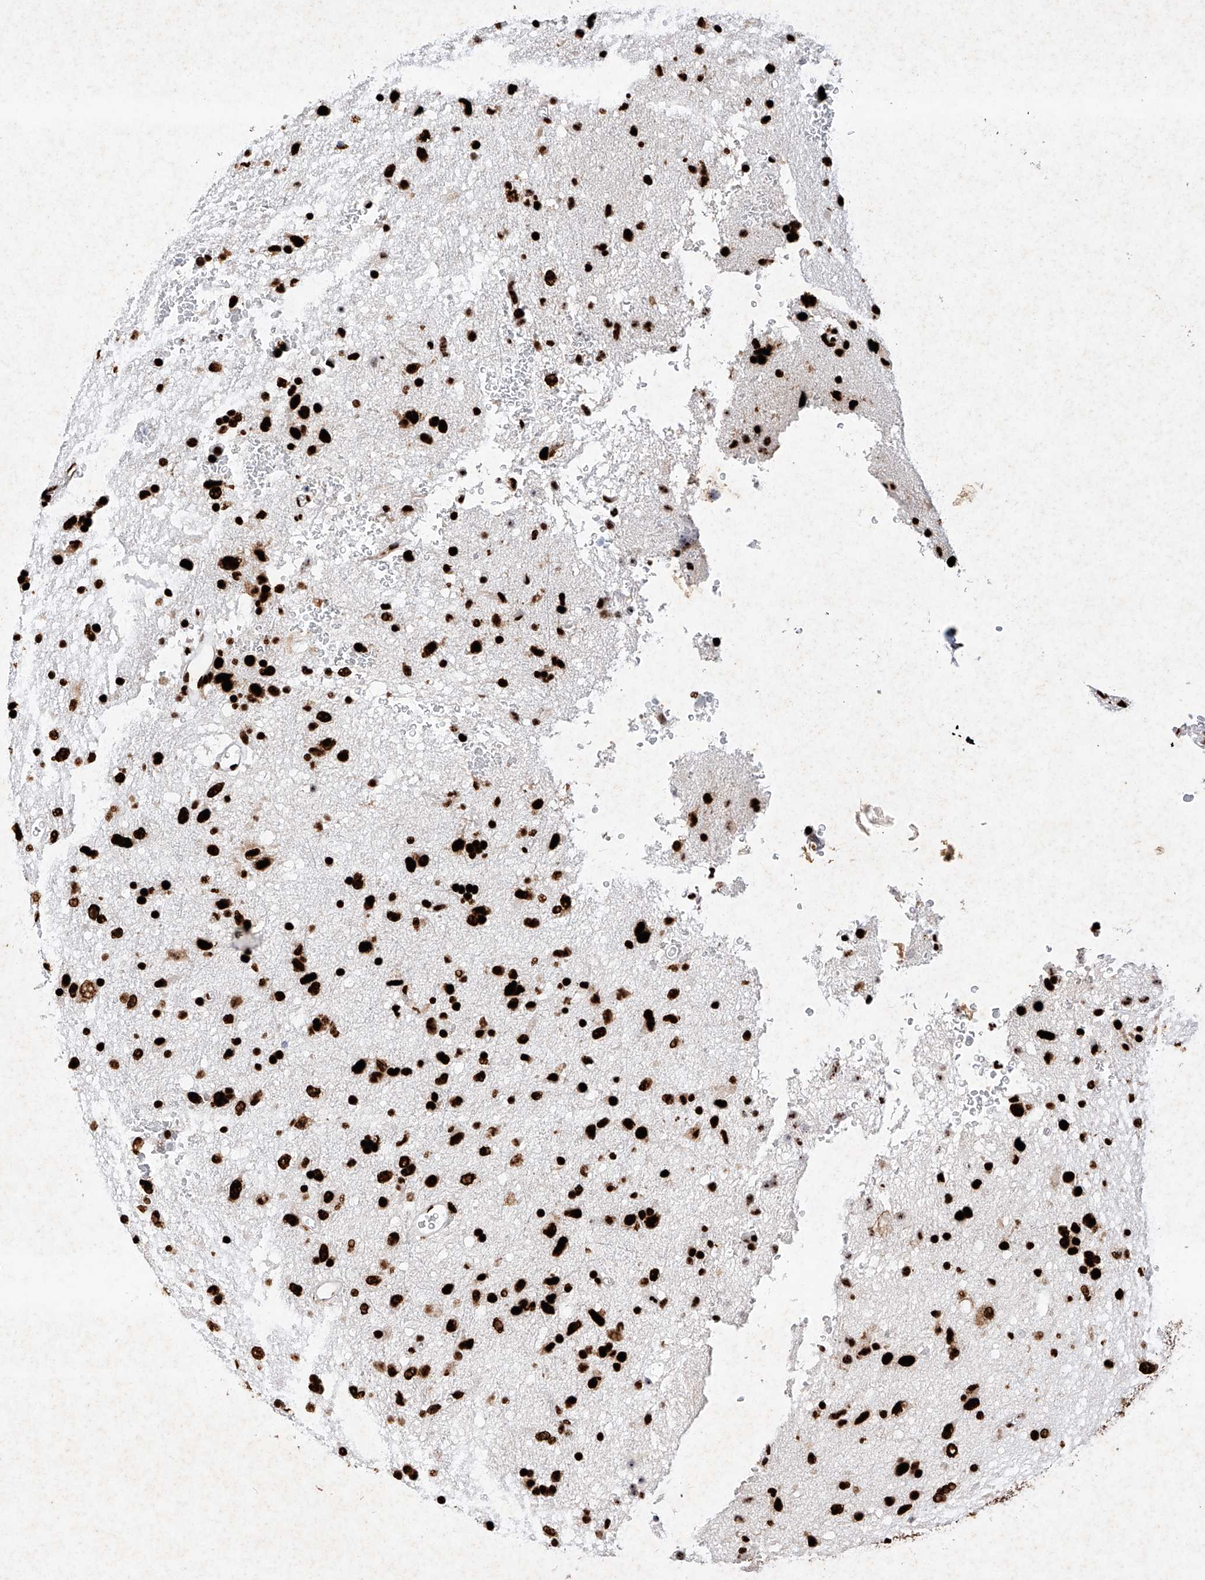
{"staining": {"intensity": "strong", "quantity": ">75%", "location": "nuclear"}, "tissue": "glioma", "cell_type": "Tumor cells", "image_type": "cancer", "snomed": [{"axis": "morphology", "description": "Glioma, malignant, Low grade"}, {"axis": "topography", "description": "Brain"}], "caption": "There is high levels of strong nuclear expression in tumor cells of malignant glioma (low-grade), as demonstrated by immunohistochemical staining (brown color).", "gene": "SRSF6", "patient": {"sex": "male", "age": 77}}